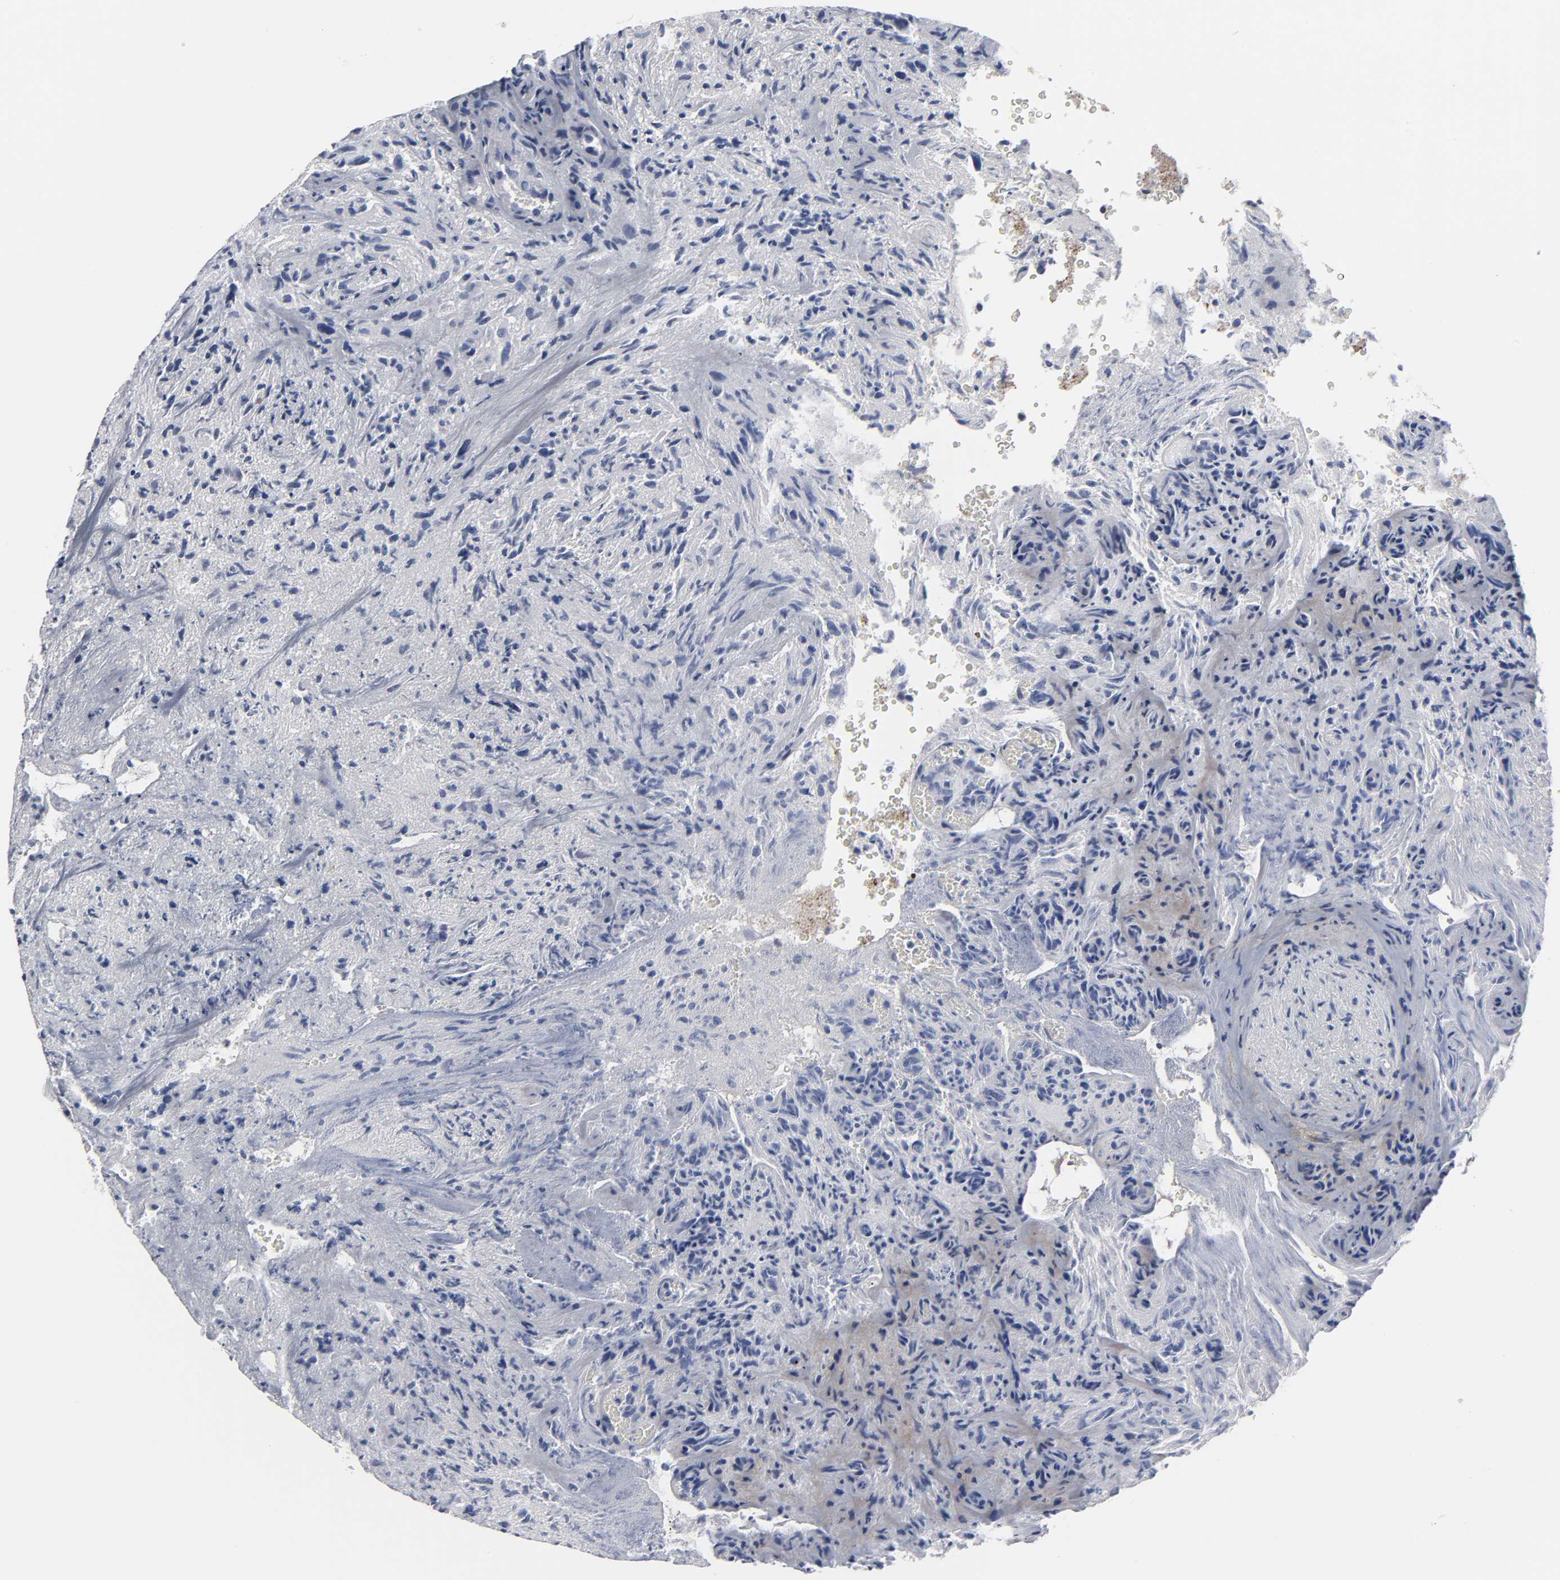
{"staining": {"intensity": "moderate", "quantity": "<25%", "location": "cytoplasmic/membranous"}, "tissue": "glioma", "cell_type": "Tumor cells", "image_type": "cancer", "snomed": [{"axis": "morphology", "description": "Normal tissue, NOS"}, {"axis": "morphology", "description": "Glioma, malignant, High grade"}, {"axis": "topography", "description": "Cerebral cortex"}], "caption": "Protein expression by IHC reveals moderate cytoplasmic/membranous staining in about <25% of tumor cells in glioma.", "gene": "HNF4A", "patient": {"sex": "male", "age": 75}}